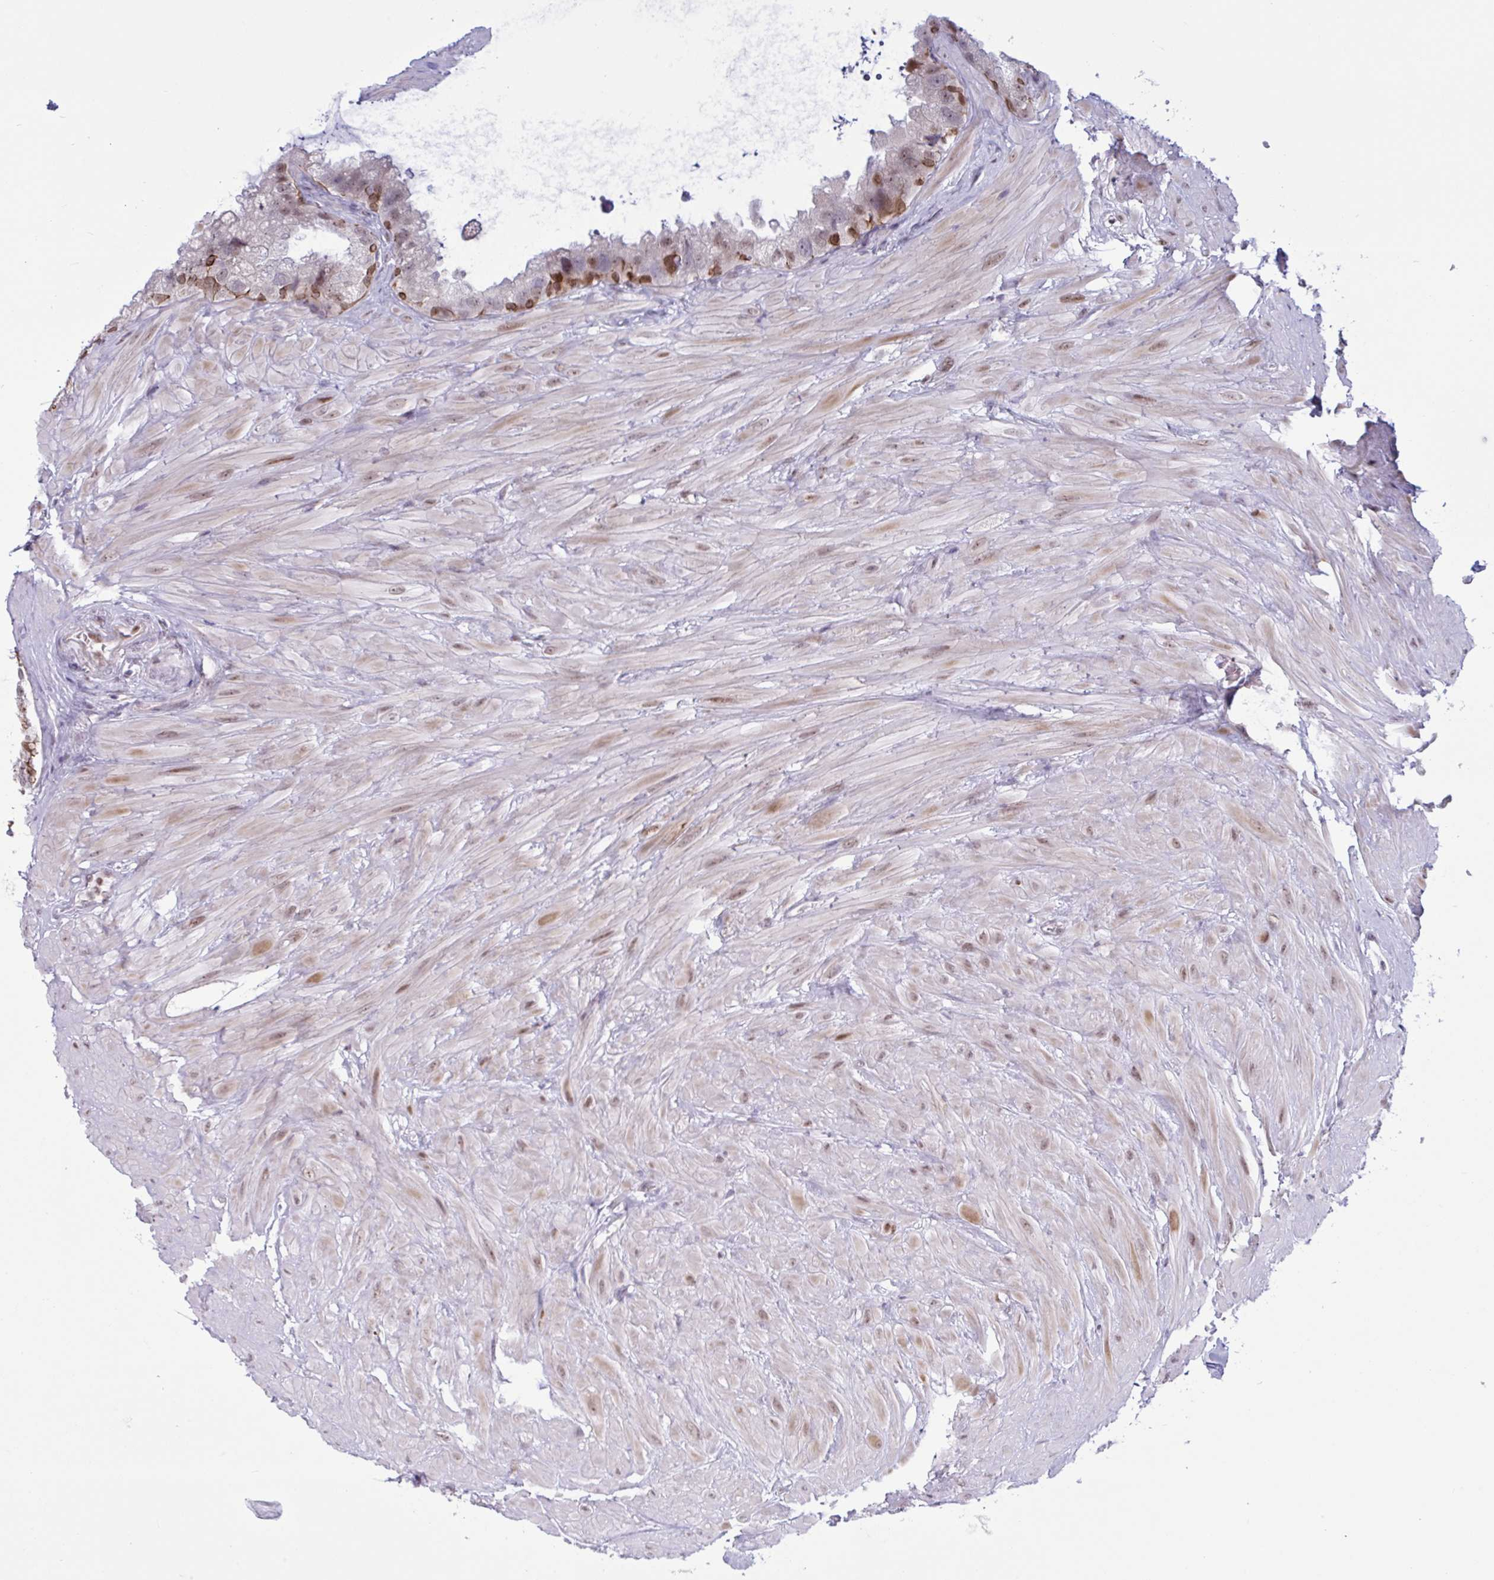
{"staining": {"intensity": "moderate", "quantity": "<25%", "location": "cytoplasmic/membranous,nuclear"}, "tissue": "seminal vesicle", "cell_type": "Glandular cells", "image_type": "normal", "snomed": [{"axis": "morphology", "description": "Normal tissue, NOS"}, {"axis": "topography", "description": "Seminal veicle"}, {"axis": "topography", "description": "Peripheral nerve tissue"}], "caption": "Immunohistochemical staining of benign seminal vesicle reveals <25% levels of moderate cytoplasmic/membranous,nuclear protein positivity in about <25% of glandular cells. The staining was performed using DAB (3,3'-diaminobenzidine) to visualize the protein expression in brown, while the nuclei were stained in blue with hematoxylin (Magnification: 20x).", "gene": "PRMT6", "patient": {"sex": "male", "age": 76}}